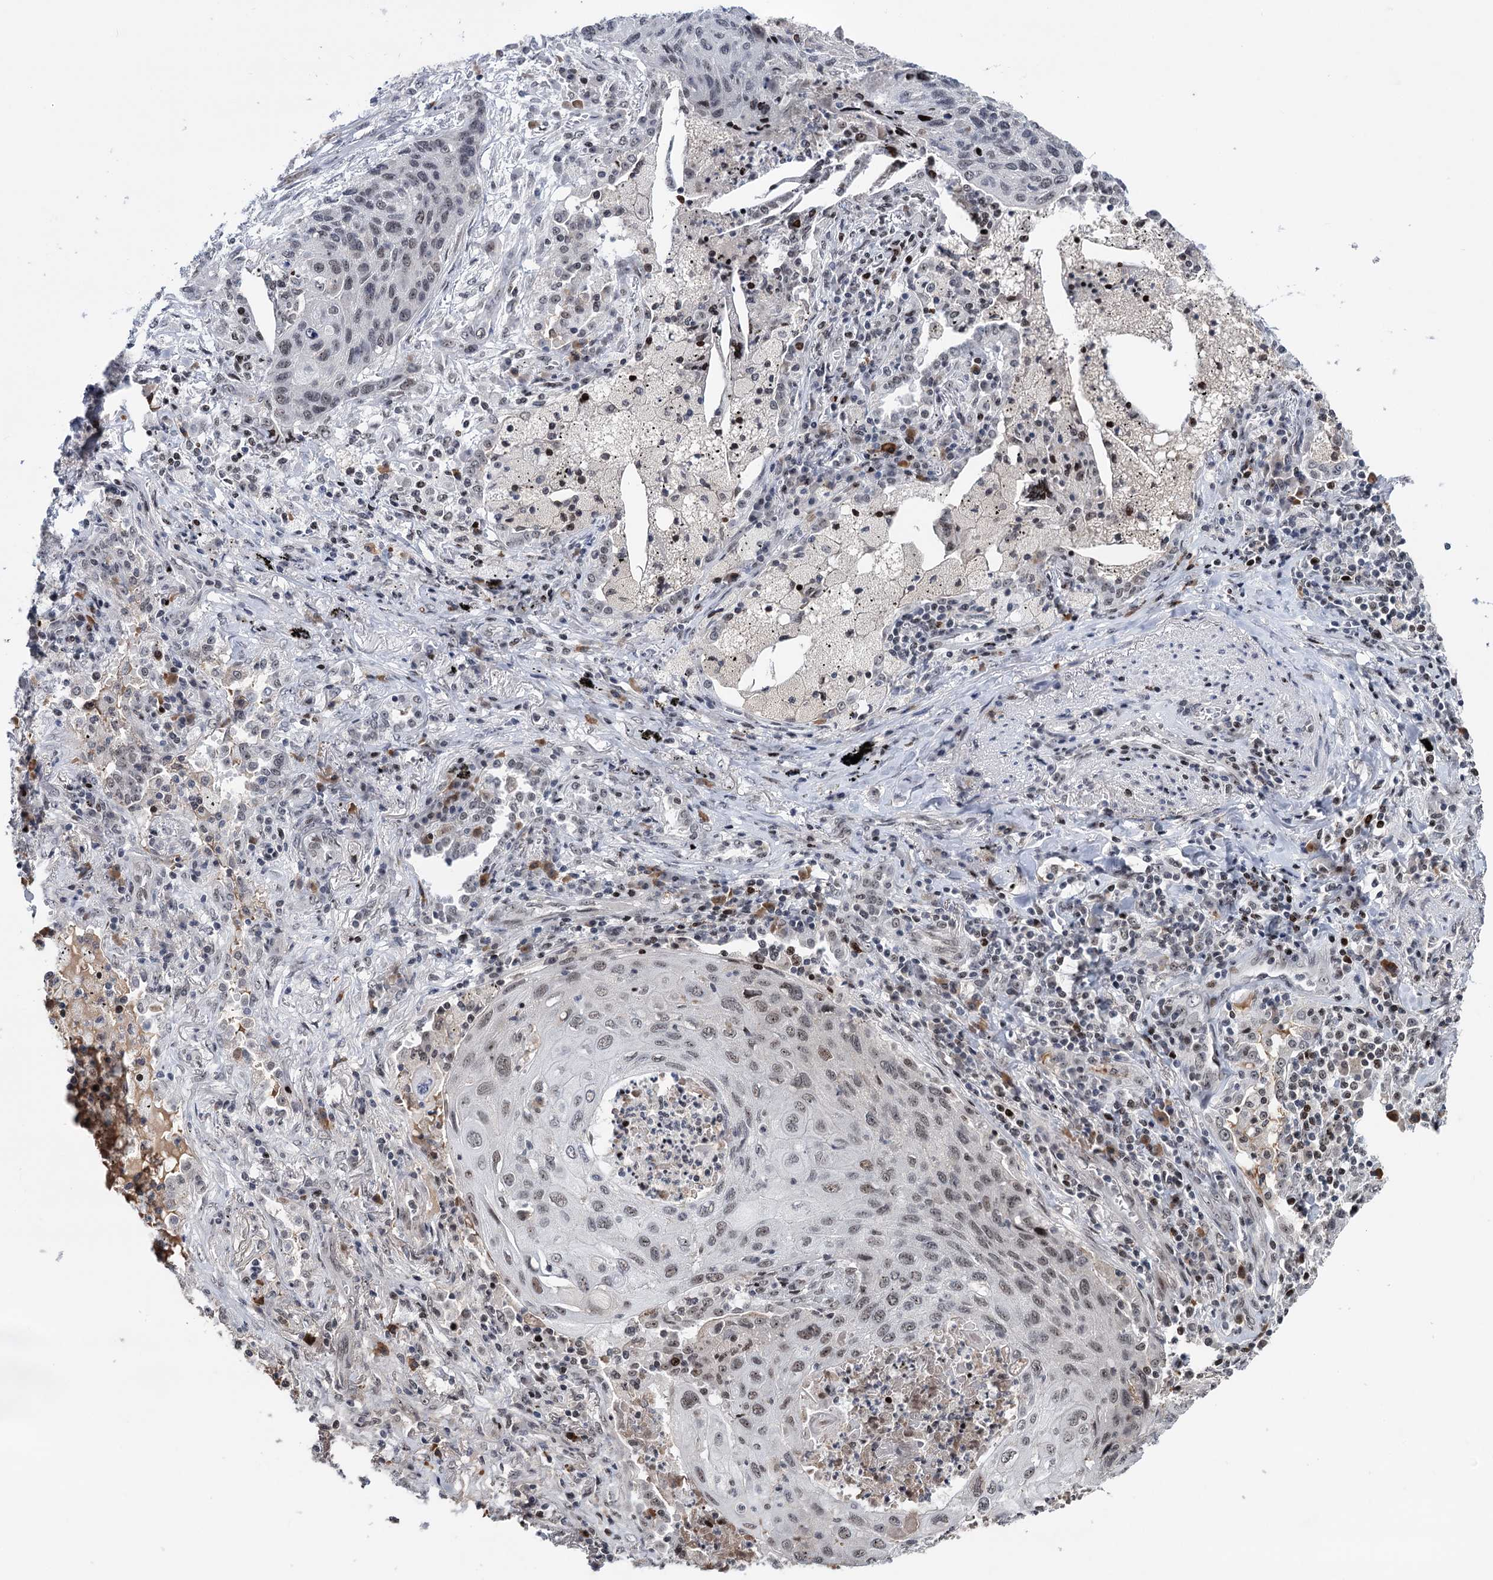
{"staining": {"intensity": "weak", "quantity": "<25%", "location": "nuclear"}, "tissue": "lung cancer", "cell_type": "Tumor cells", "image_type": "cancer", "snomed": [{"axis": "morphology", "description": "Squamous cell carcinoma, NOS"}, {"axis": "topography", "description": "Lung"}], "caption": "Tumor cells show no significant protein staining in lung cancer (squamous cell carcinoma). (Brightfield microscopy of DAB (3,3'-diaminobenzidine) immunohistochemistry at high magnification).", "gene": "ZCCHC10", "patient": {"sex": "female", "age": 63}}